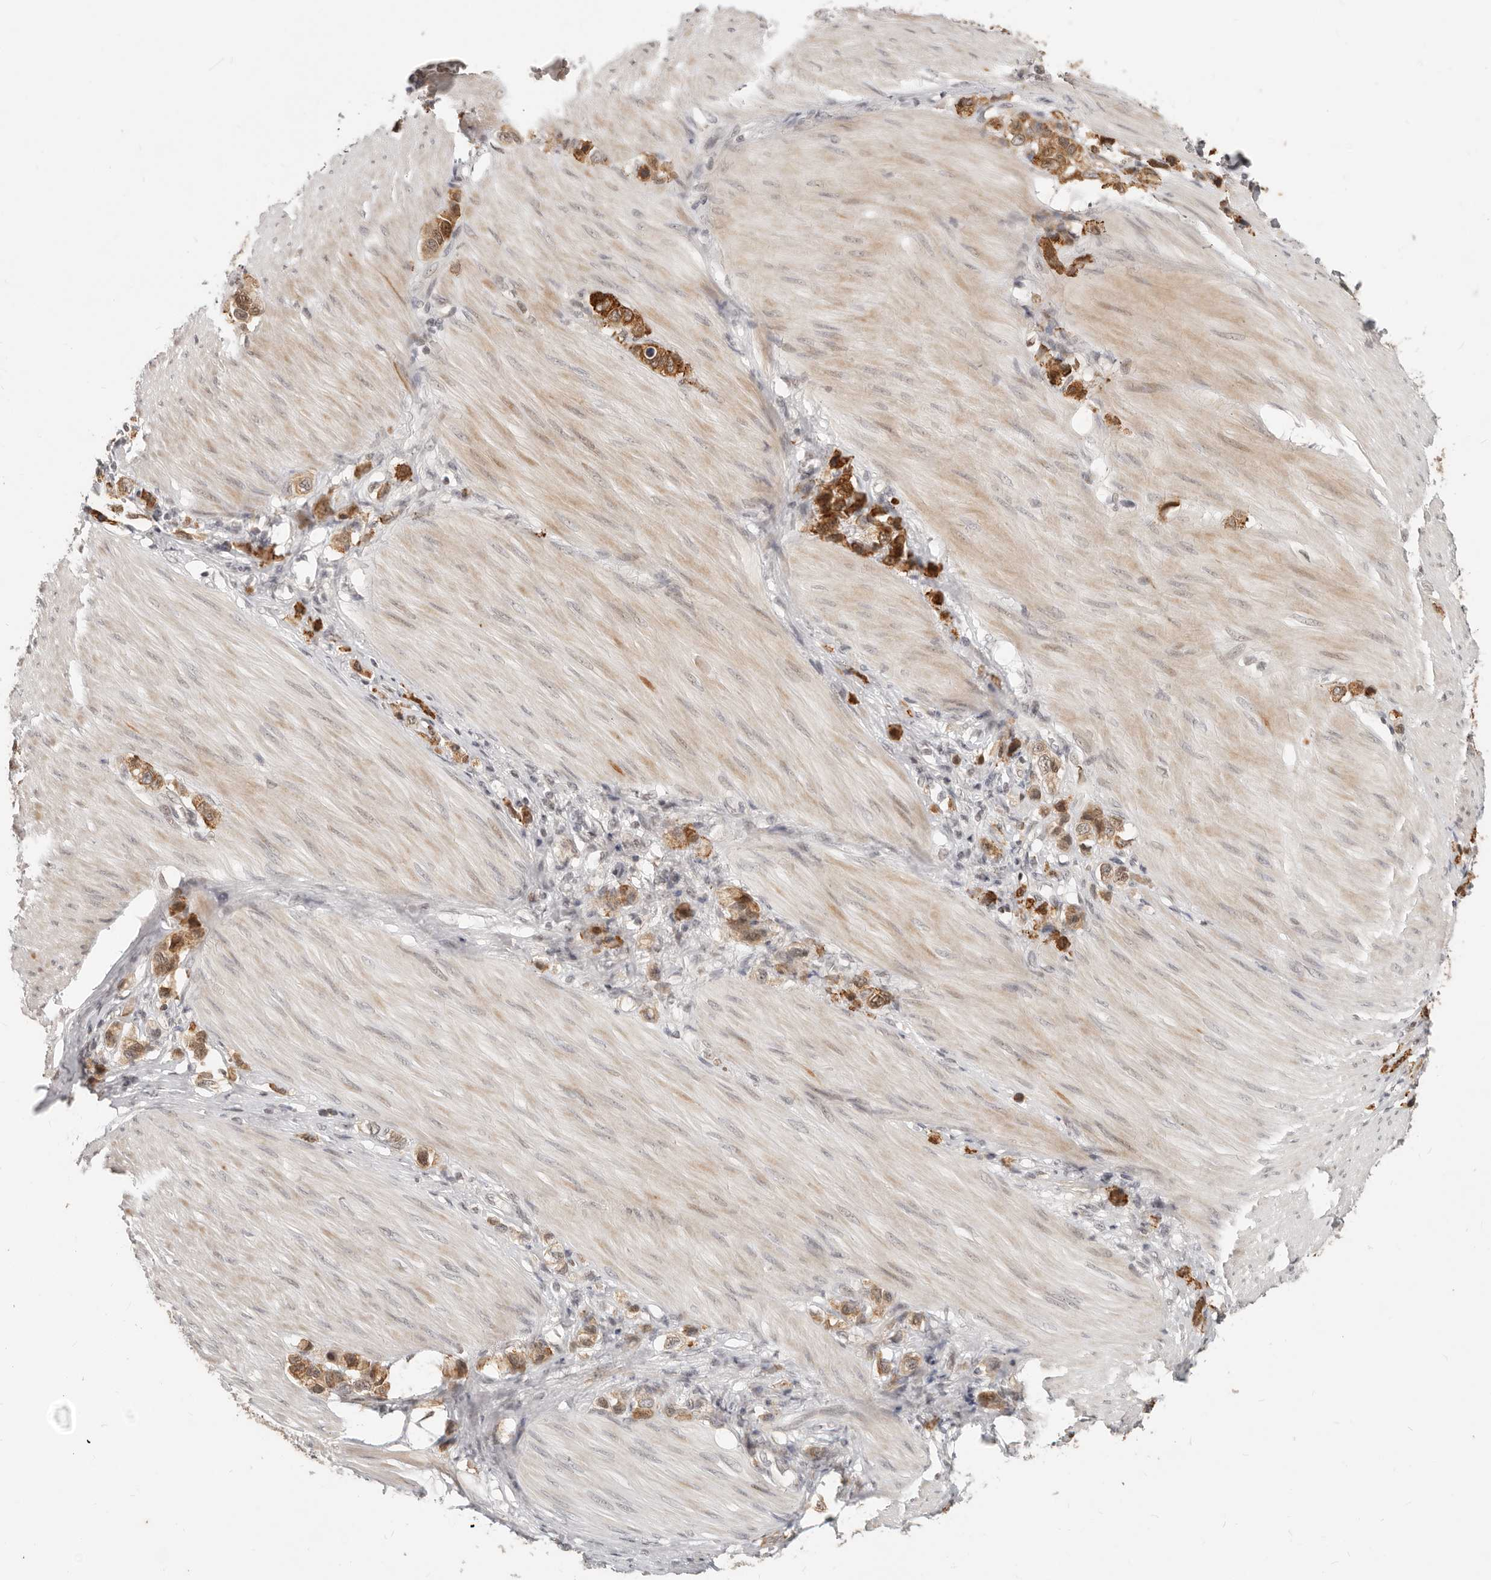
{"staining": {"intensity": "strong", "quantity": ">75%", "location": "cytoplasmic/membranous,nuclear"}, "tissue": "stomach cancer", "cell_type": "Tumor cells", "image_type": "cancer", "snomed": [{"axis": "morphology", "description": "Adenocarcinoma, NOS"}, {"axis": "topography", "description": "Stomach"}], "caption": "A histopathology image of human stomach adenocarcinoma stained for a protein shows strong cytoplasmic/membranous and nuclear brown staining in tumor cells.", "gene": "RFC2", "patient": {"sex": "female", "age": 65}}